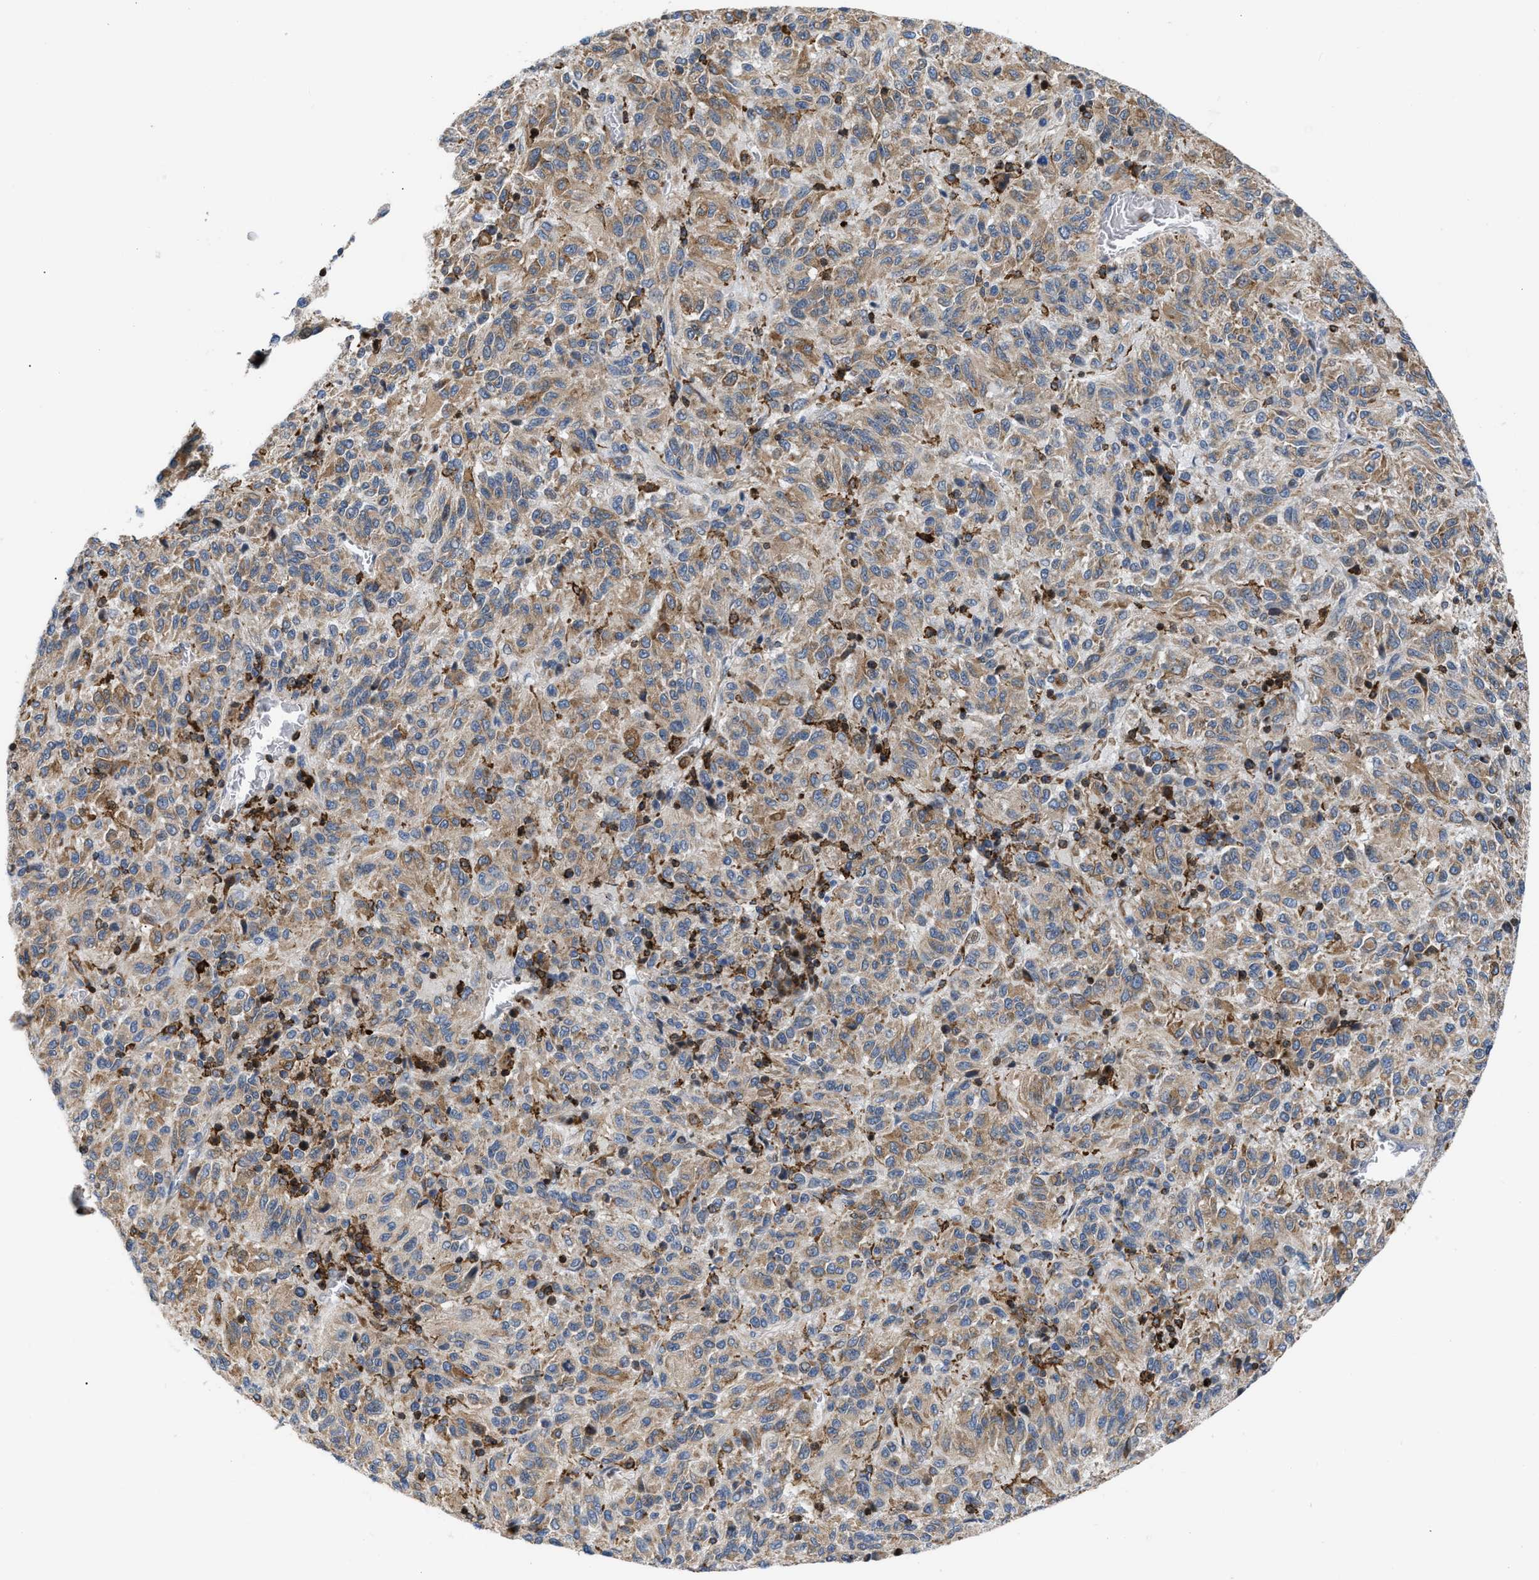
{"staining": {"intensity": "moderate", "quantity": ">75%", "location": "cytoplasmic/membranous"}, "tissue": "melanoma", "cell_type": "Tumor cells", "image_type": "cancer", "snomed": [{"axis": "morphology", "description": "Malignant melanoma, Metastatic site"}, {"axis": "topography", "description": "Lung"}], "caption": "Approximately >75% of tumor cells in malignant melanoma (metastatic site) demonstrate moderate cytoplasmic/membranous protein positivity as visualized by brown immunohistochemical staining.", "gene": "ATP9A", "patient": {"sex": "male", "age": 64}}